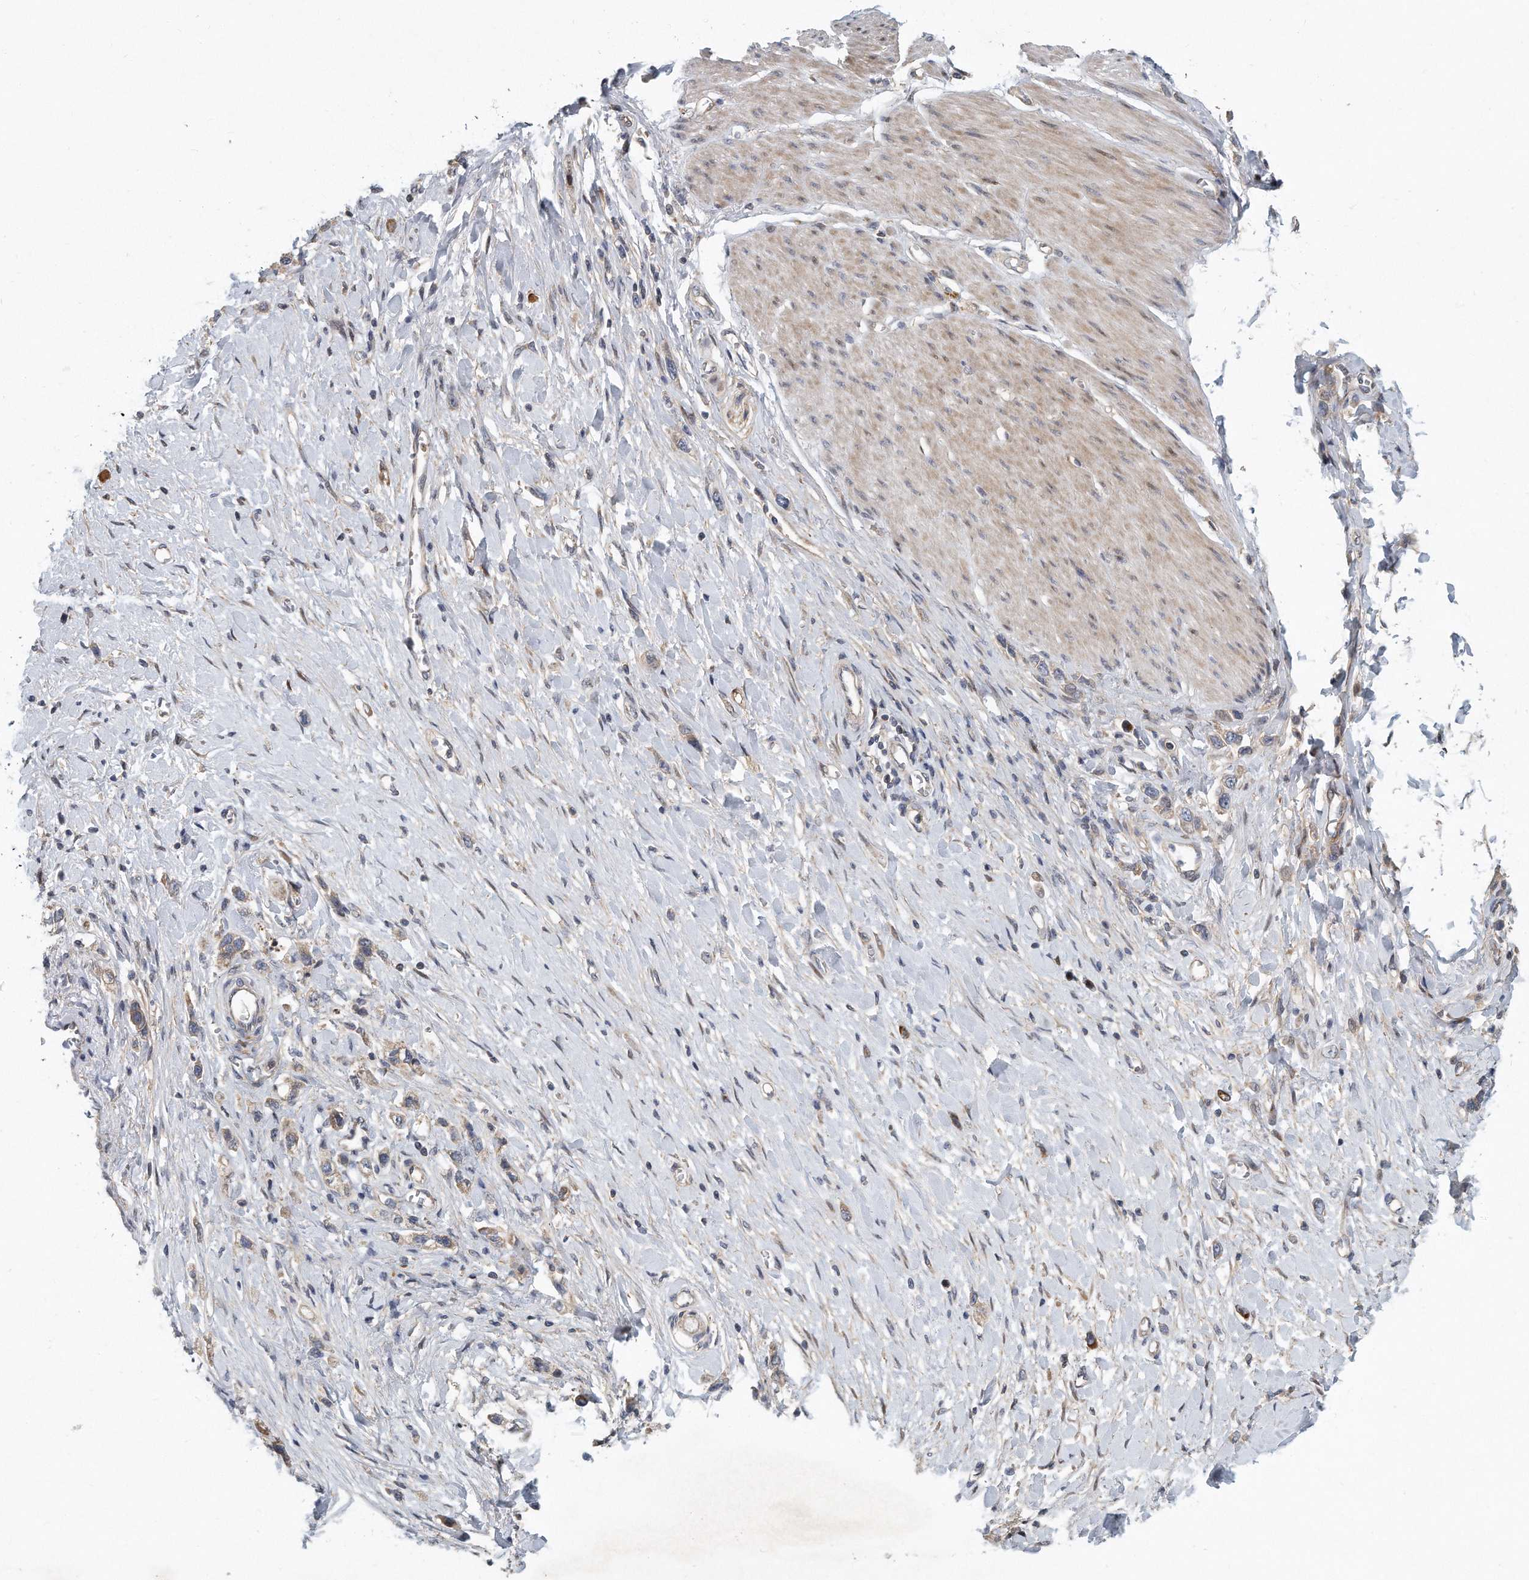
{"staining": {"intensity": "weak", "quantity": "25%-75%", "location": "cytoplasmic/membranous"}, "tissue": "stomach cancer", "cell_type": "Tumor cells", "image_type": "cancer", "snomed": [{"axis": "morphology", "description": "Adenocarcinoma, NOS"}, {"axis": "topography", "description": "Stomach"}], "caption": "Protein staining of stomach cancer tissue exhibits weak cytoplasmic/membranous staining in approximately 25%-75% of tumor cells. Ihc stains the protein of interest in brown and the nuclei are stained blue.", "gene": "PCDH8", "patient": {"sex": "female", "age": 65}}